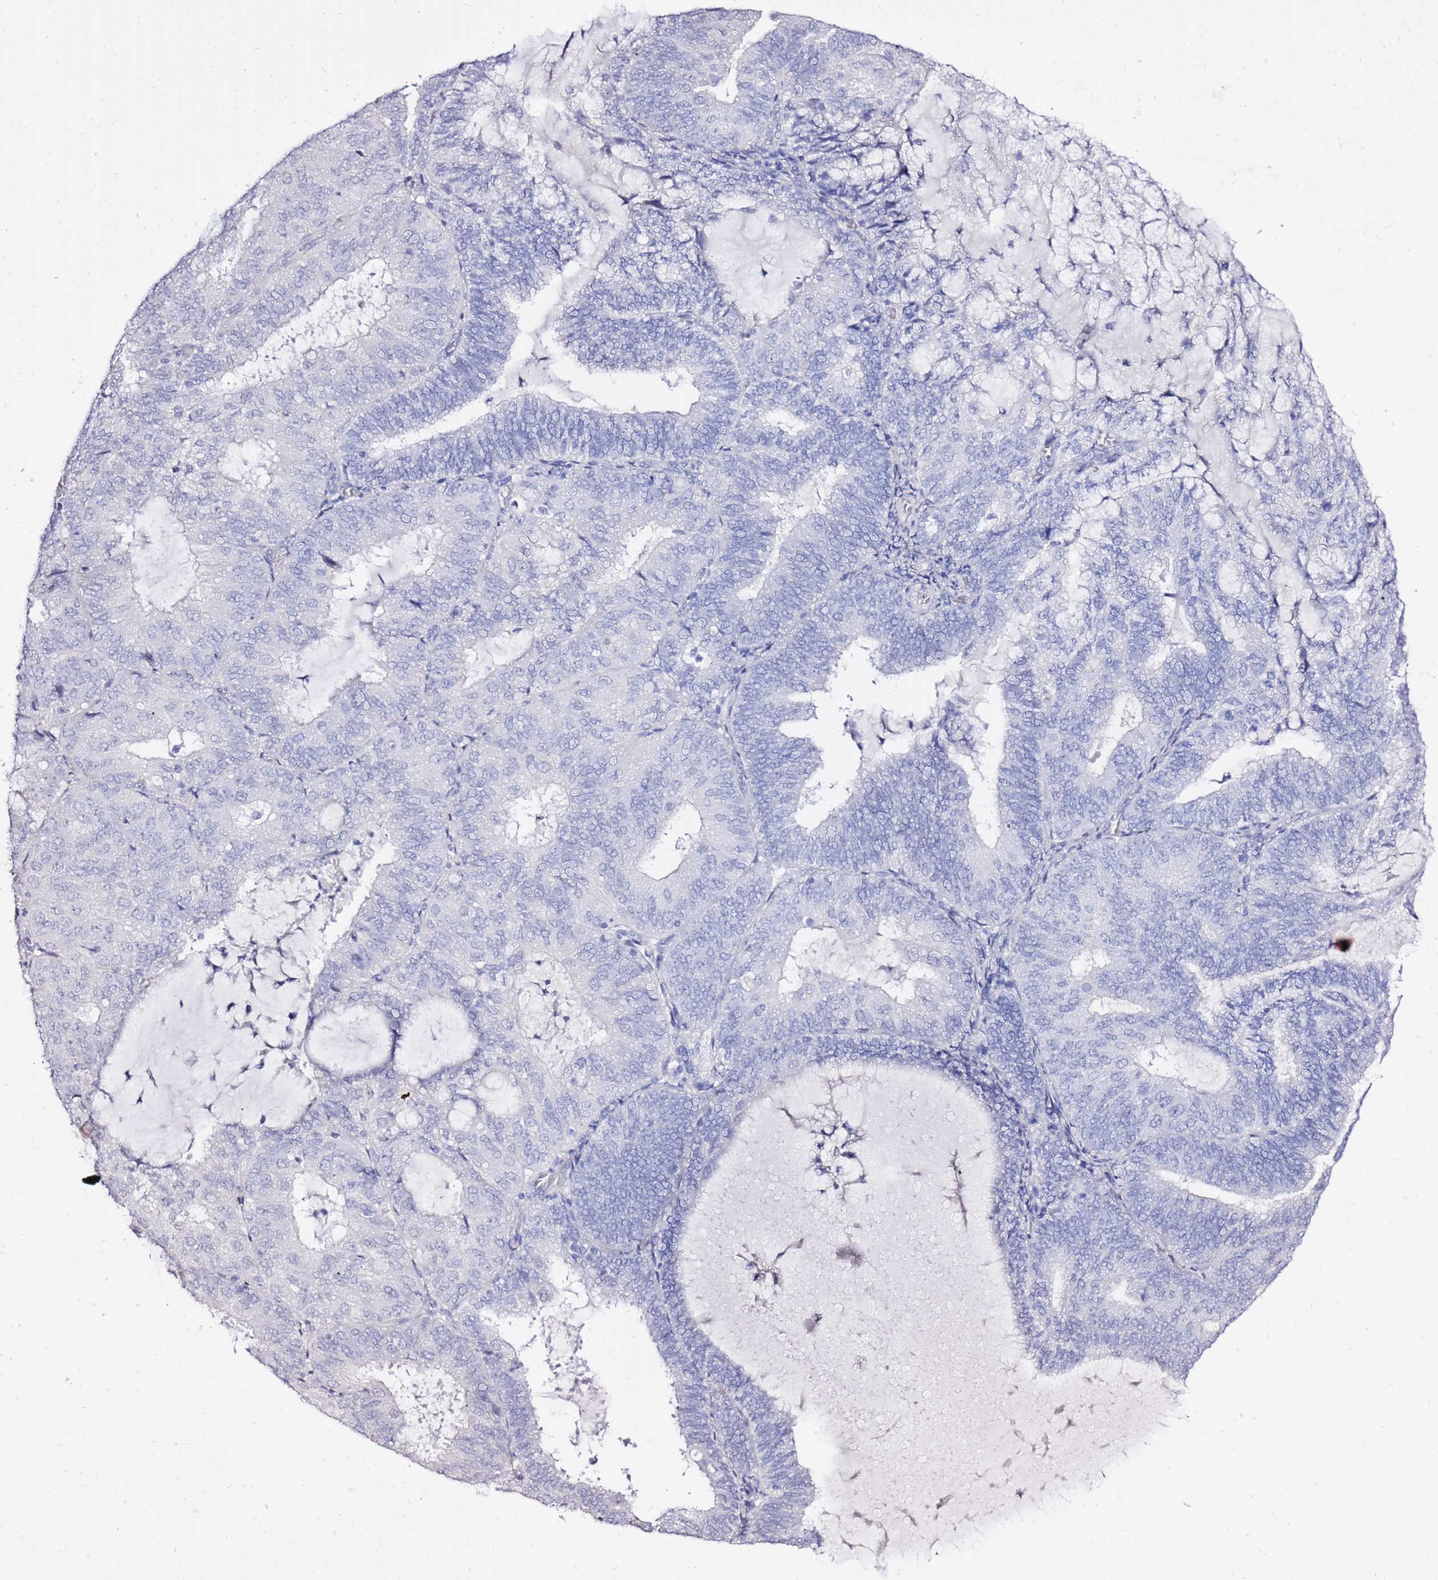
{"staining": {"intensity": "negative", "quantity": "none", "location": "none"}, "tissue": "endometrial cancer", "cell_type": "Tumor cells", "image_type": "cancer", "snomed": [{"axis": "morphology", "description": "Adenocarcinoma, NOS"}, {"axis": "topography", "description": "Endometrium"}], "caption": "Immunohistochemistry (IHC) of human endometrial adenocarcinoma demonstrates no staining in tumor cells.", "gene": "LIPF", "patient": {"sex": "female", "age": 81}}